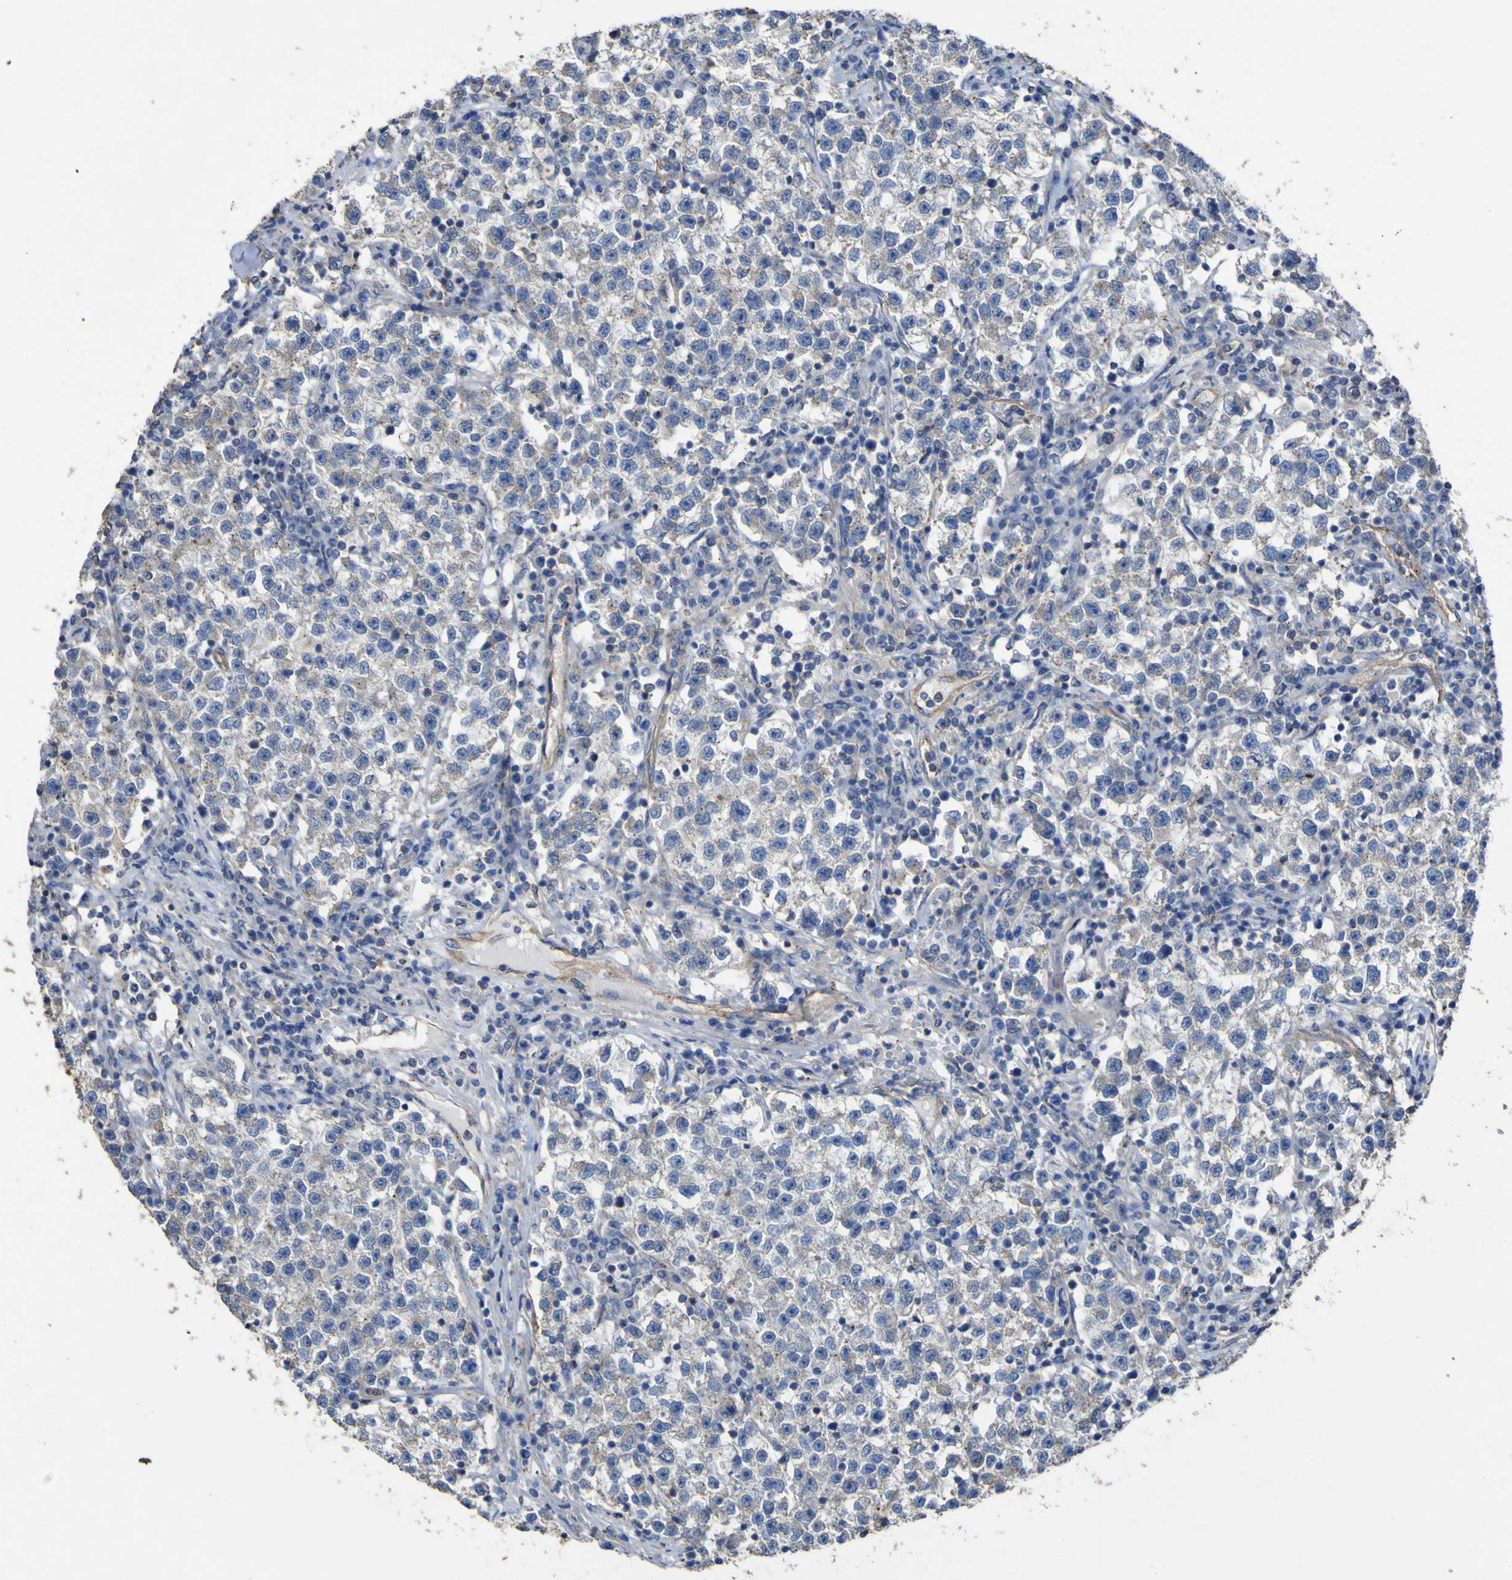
{"staining": {"intensity": "weak", "quantity": "<25%", "location": "cytoplasmic/membranous"}, "tissue": "testis cancer", "cell_type": "Tumor cells", "image_type": "cancer", "snomed": [{"axis": "morphology", "description": "Seminoma, NOS"}, {"axis": "topography", "description": "Testis"}], "caption": "An immunohistochemistry (IHC) micrograph of testis cancer (seminoma) is shown. There is no staining in tumor cells of testis cancer (seminoma).", "gene": "TNFSF15", "patient": {"sex": "male", "age": 22}}